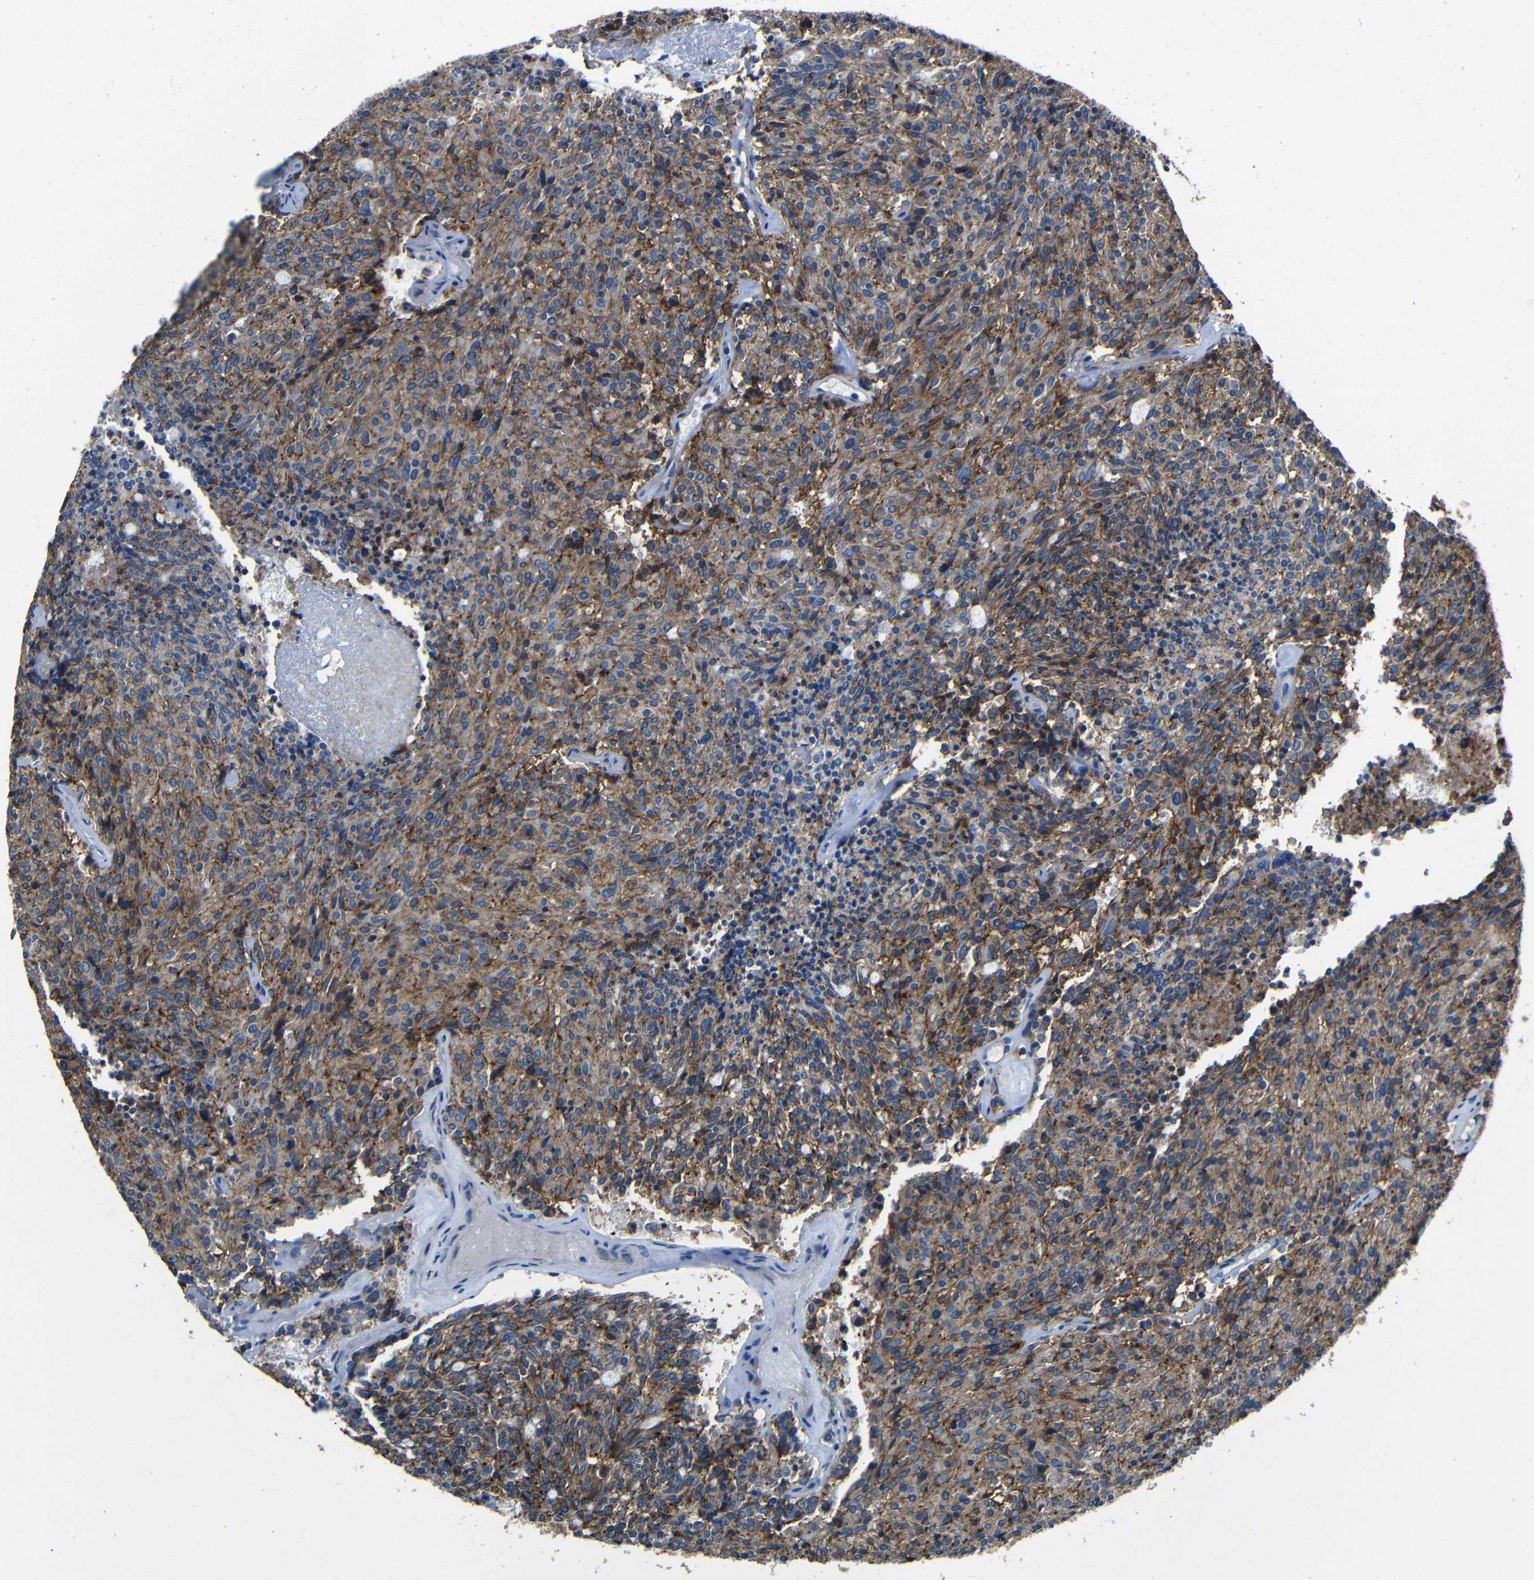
{"staining": {"intensity": "moderate", "quantity": ">75%", "location": "cytoplasmic/membranous"}, "tissue": "carcinoid", "cell_type": "Tumor cells", "image_type": "cancer", "snomed": [{"axis": "morphology", "description": "Carcinoid, malignant, NOS"}, {"axis": "topography", "description": "Pancreas"}], "caption": "Protein expression analysis of human carcinoid reveals moderate cytoplasmic/membranous staining in about >75% of tumor cells. (DAB = brown stain, brightfield microscopy at high magnification).", "gene": "ZNF90", "patient": {"sex": "female", "age": 54}}